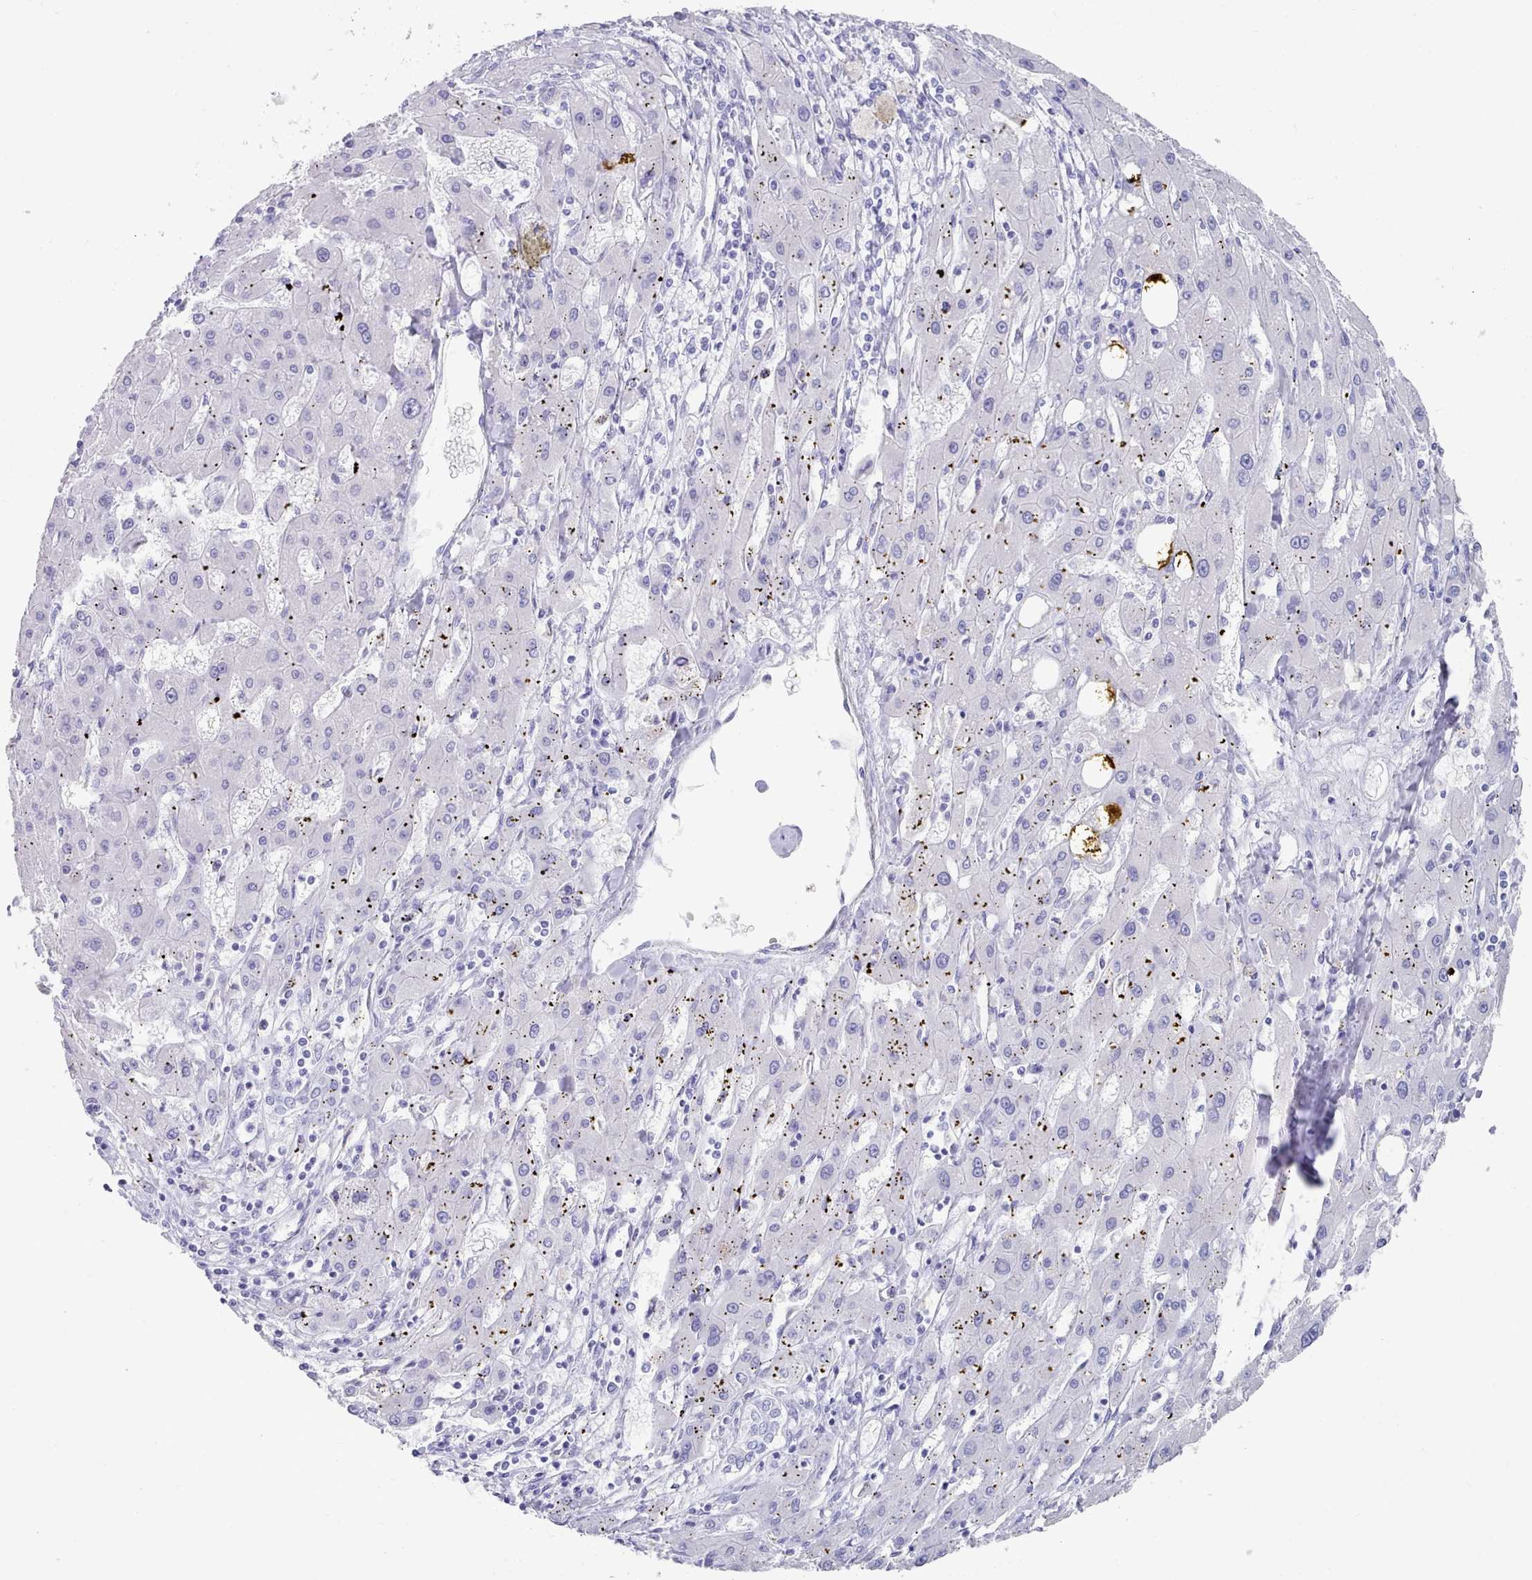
{"staining": {"intensity": "negative", "quantity": "none", "location": "none"}, "tissue": "liver cancer", "cell_type": "Tumor cells", "image_type": "cancer", "snomed": [{"axis": "morphology", "description": "Carcinoma, Hepatocellular, NOS"}, {"axis": "topography", "description": "Liver"}], "caption": "An immunohistochemistry photomicrograph of liver cancer is shown. There is no staining in tumor cells of liver cancer.", "gene": "LRRC37A", "patient": {"sex": "male", "age": 72}}